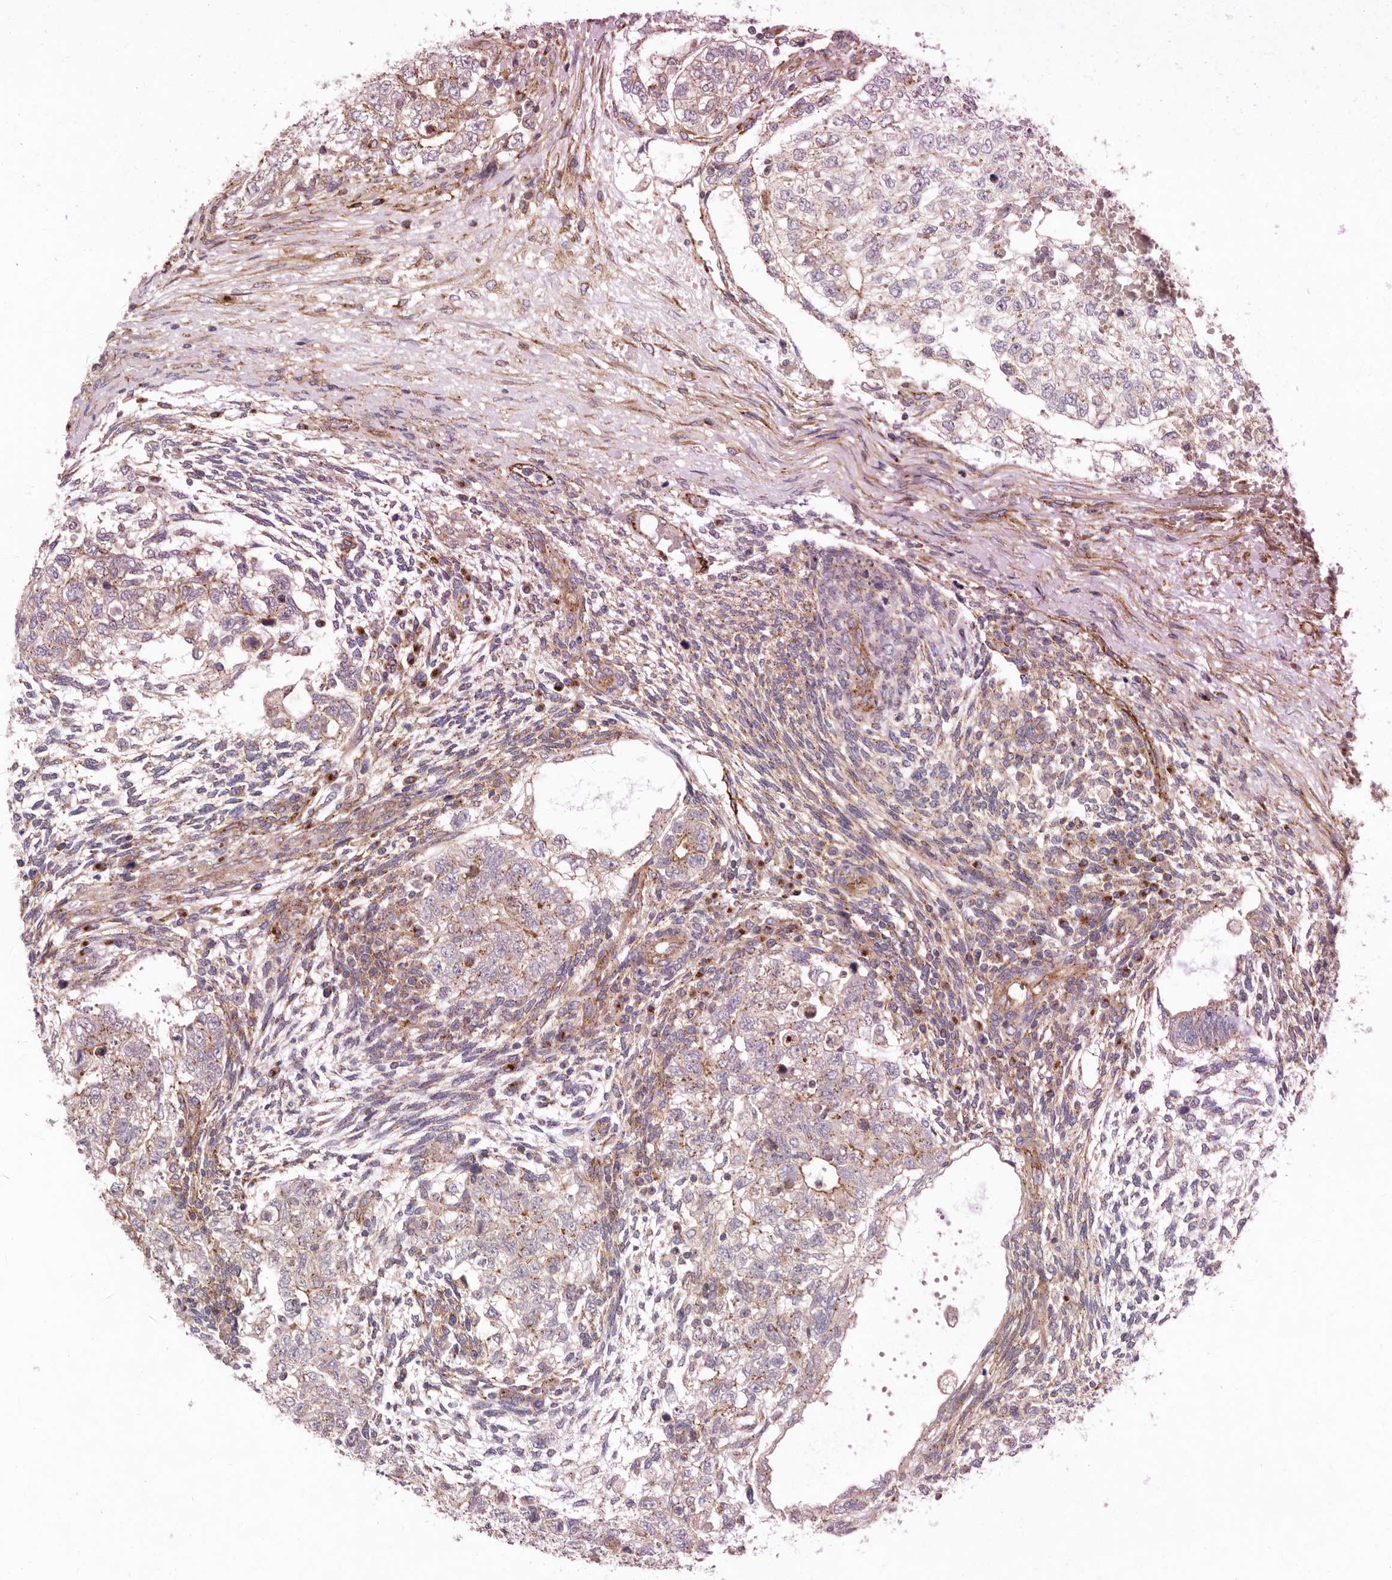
{"staining": {"intensity": "moderate", "quantity": "<25%", "location": "cytoplasmic/membranous"}, "tissue": "testis cancer", "cell_type": "Tumor cells", "image_type": "cancer", "snomed": [{"axis": "morphology", "description": "Carcinoma, Embryonal, NOS"}, {"axis": "topography", "description": "Testis"}], "caption": "Immunohistochemical staining of human testis cancer (embryonal carcinoma) shows low levels of moderate cytoplasmic/membranous expression in approximately <25% of tumor cells. (DAB = brown stain, brightfield microscopy at high magnification).", "gene": "LUZP1", "patient": {"sex": "male", "age": 37}}